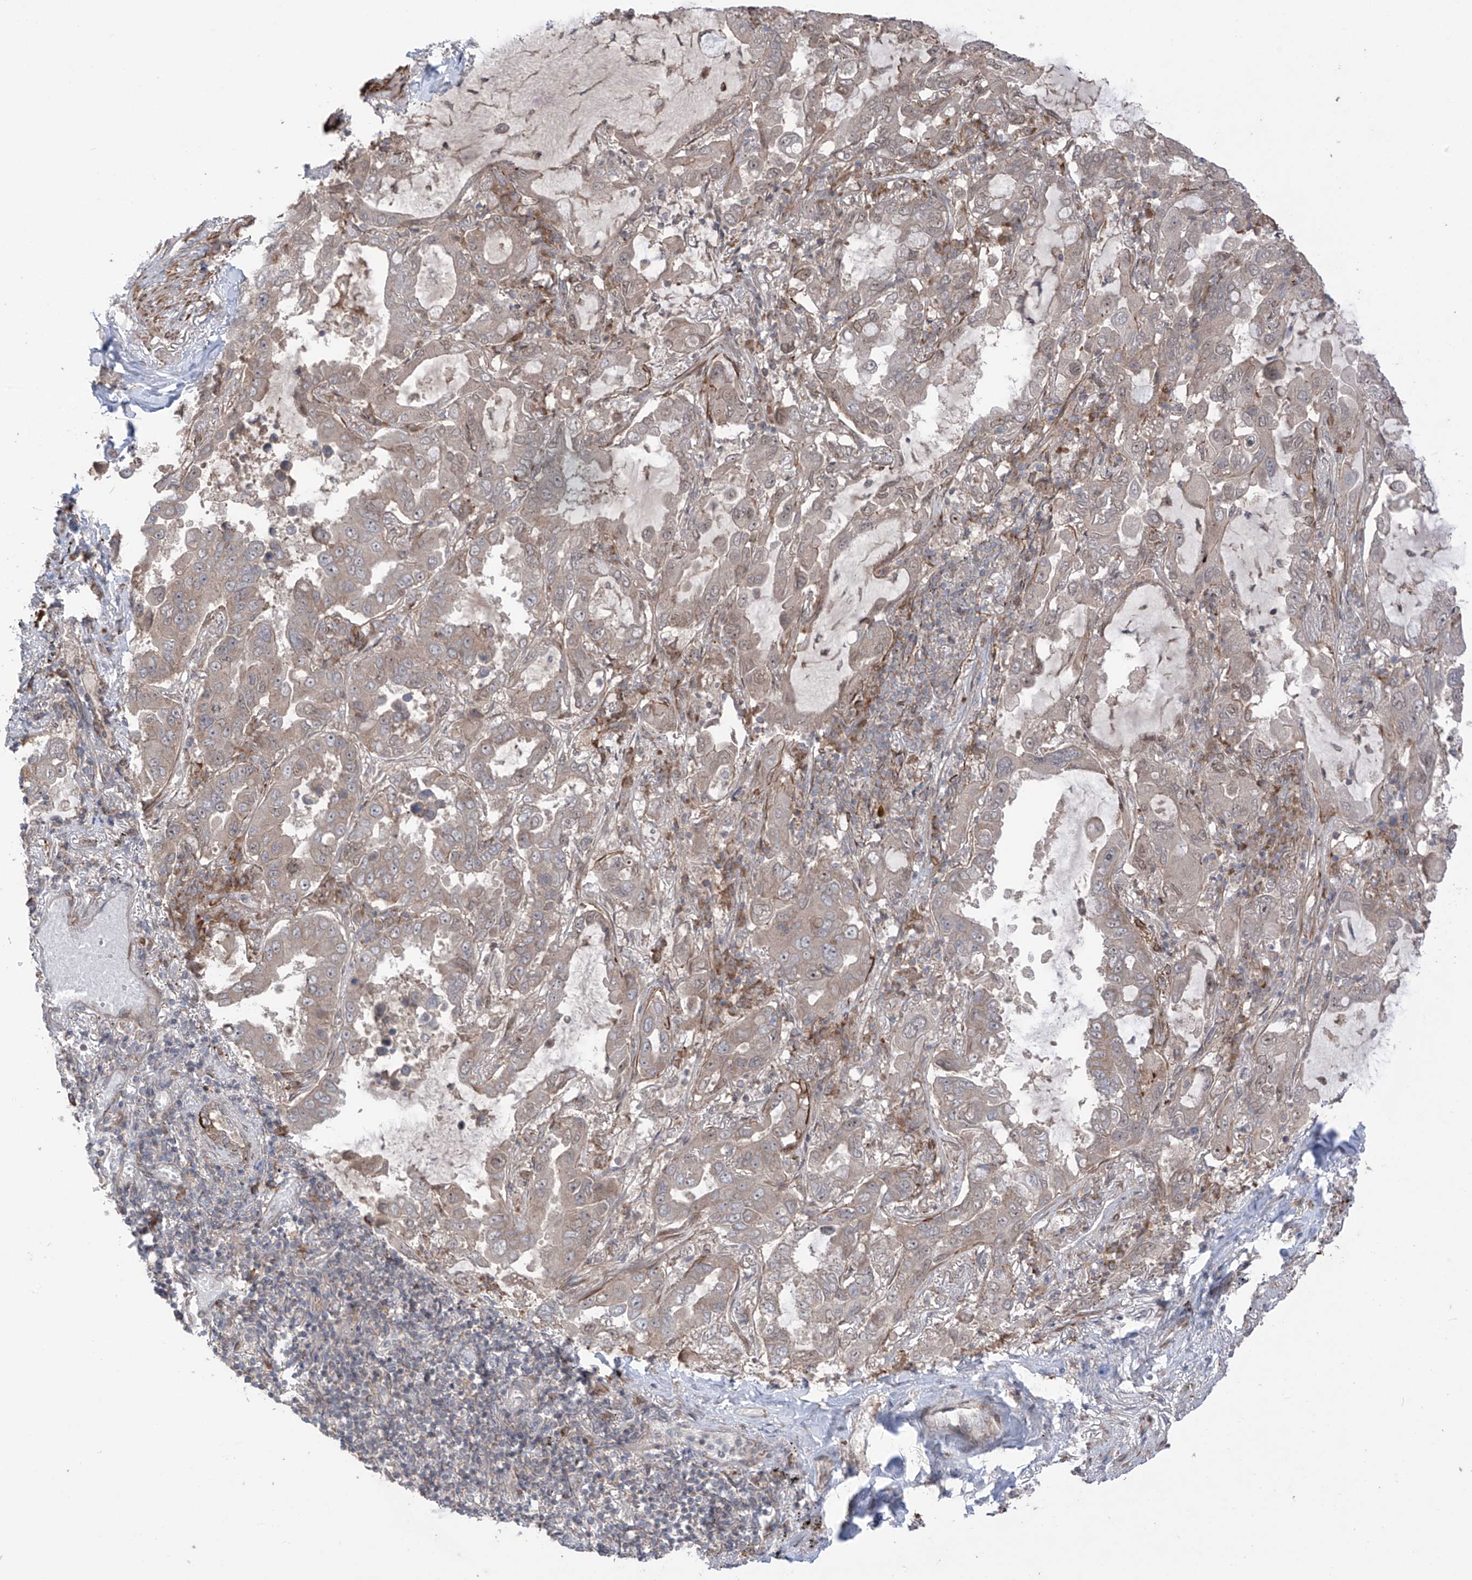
{"staining": {"intensity": "weak", "quantity": "25%-75%", "location": "cytoplasmic/membranous"}, "tissue": "lung cancer", "cell_type": "Tumor cells", "image_type": "cancer", "snomed": [{"axis": "morphology", "description": "Adenocarcinoma, NOS"}, {"axis": "topography", "description": "Lung"}], "caption": "Approximately 25%-75% of tumor cells in lung cancer (adenocarcinoma) exhibit weak cytoplasmic/membranous protein staining as visualized by brown immunohistochemical staining.", "gene": "LRRC74A", "patient": {"sex": "male", "age": 64}}